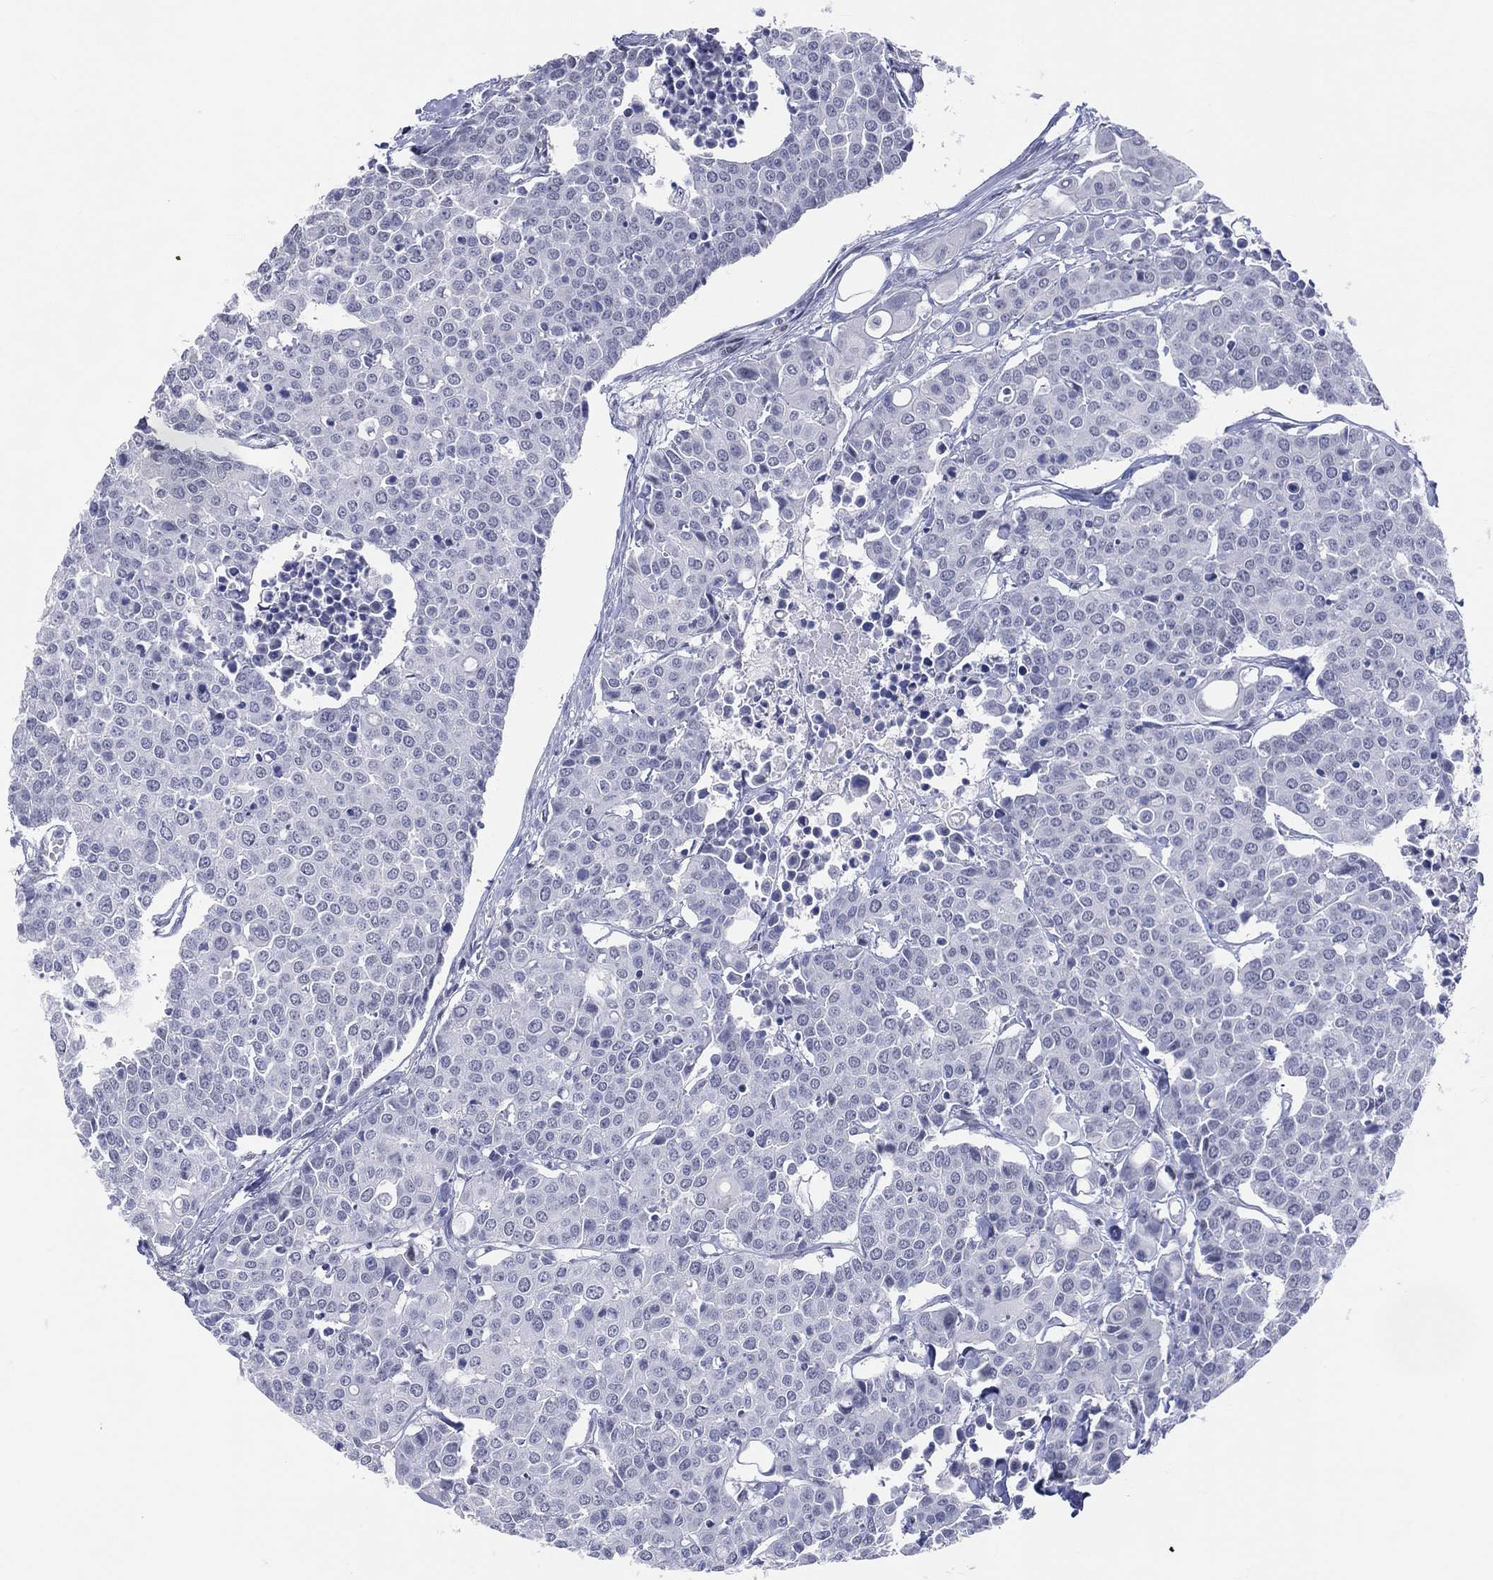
{"staining": {"intensity": "negative", "quantity": "none", "location": "none"}, "tissue": "carcinoid", "cell_type": "Tumor cells", "image_type": "cancer", "snomed": [{"axis": "morphology", "description": "Carcinoid, malignant, NOS"}, {"axis": "topography", "description": "Colon"}], "caption": "The image demonstrates no staining of tumor cells in carcinoid. (Brightfield microscopy of DAB immunohistochemistry (IHC) at high magnification).", "gene": "CFAP58", "patient": {"sex": "male", "age": 81}}